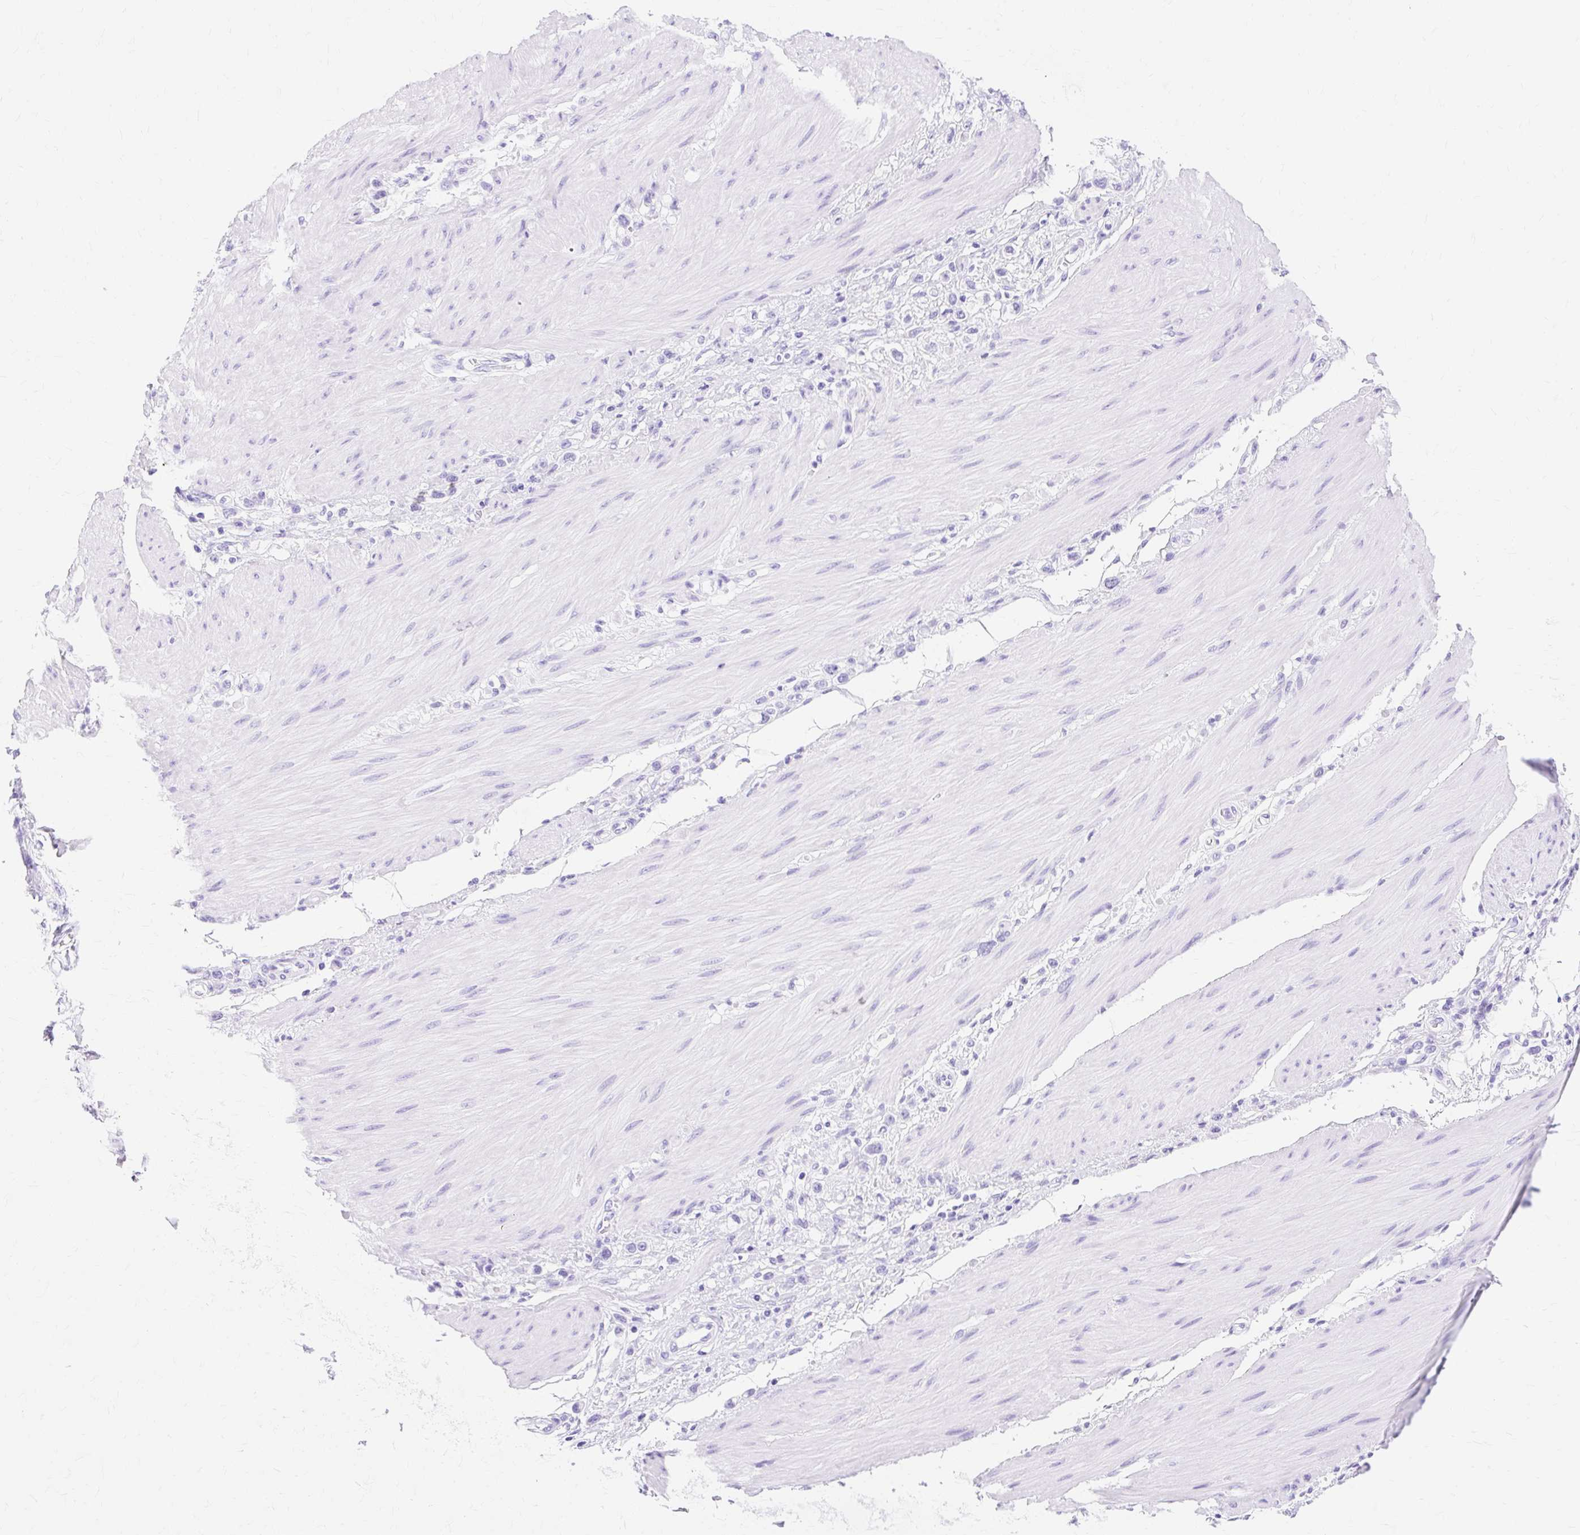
{"staining": {"intensity": "negative", "quantity": "none", "location": "none"}, "tissue": "stomach cancer", "cell_type": "Tumor cells", "image_type": "cancer", "snomed": [{"axis": "morphology", "description": "Adenocarcinoma, NOS"}, {"axis": "topography", "description": "Stomach"}], "caption": "Immunohistochemistry micrograph of neoplastic tissue: stomach adenocarcinoma stained with DAB demonstrates no significant protein expression in tumor cells. The staining was performed using DAB (3,3'-diaminobenzidine) to visualize the protein expression in brown, while the nuclei were stained in blue with hematoxylin (Magnification: 20x).", "gene": "MBP", "patient": {"sex": "female", "age": 65}}